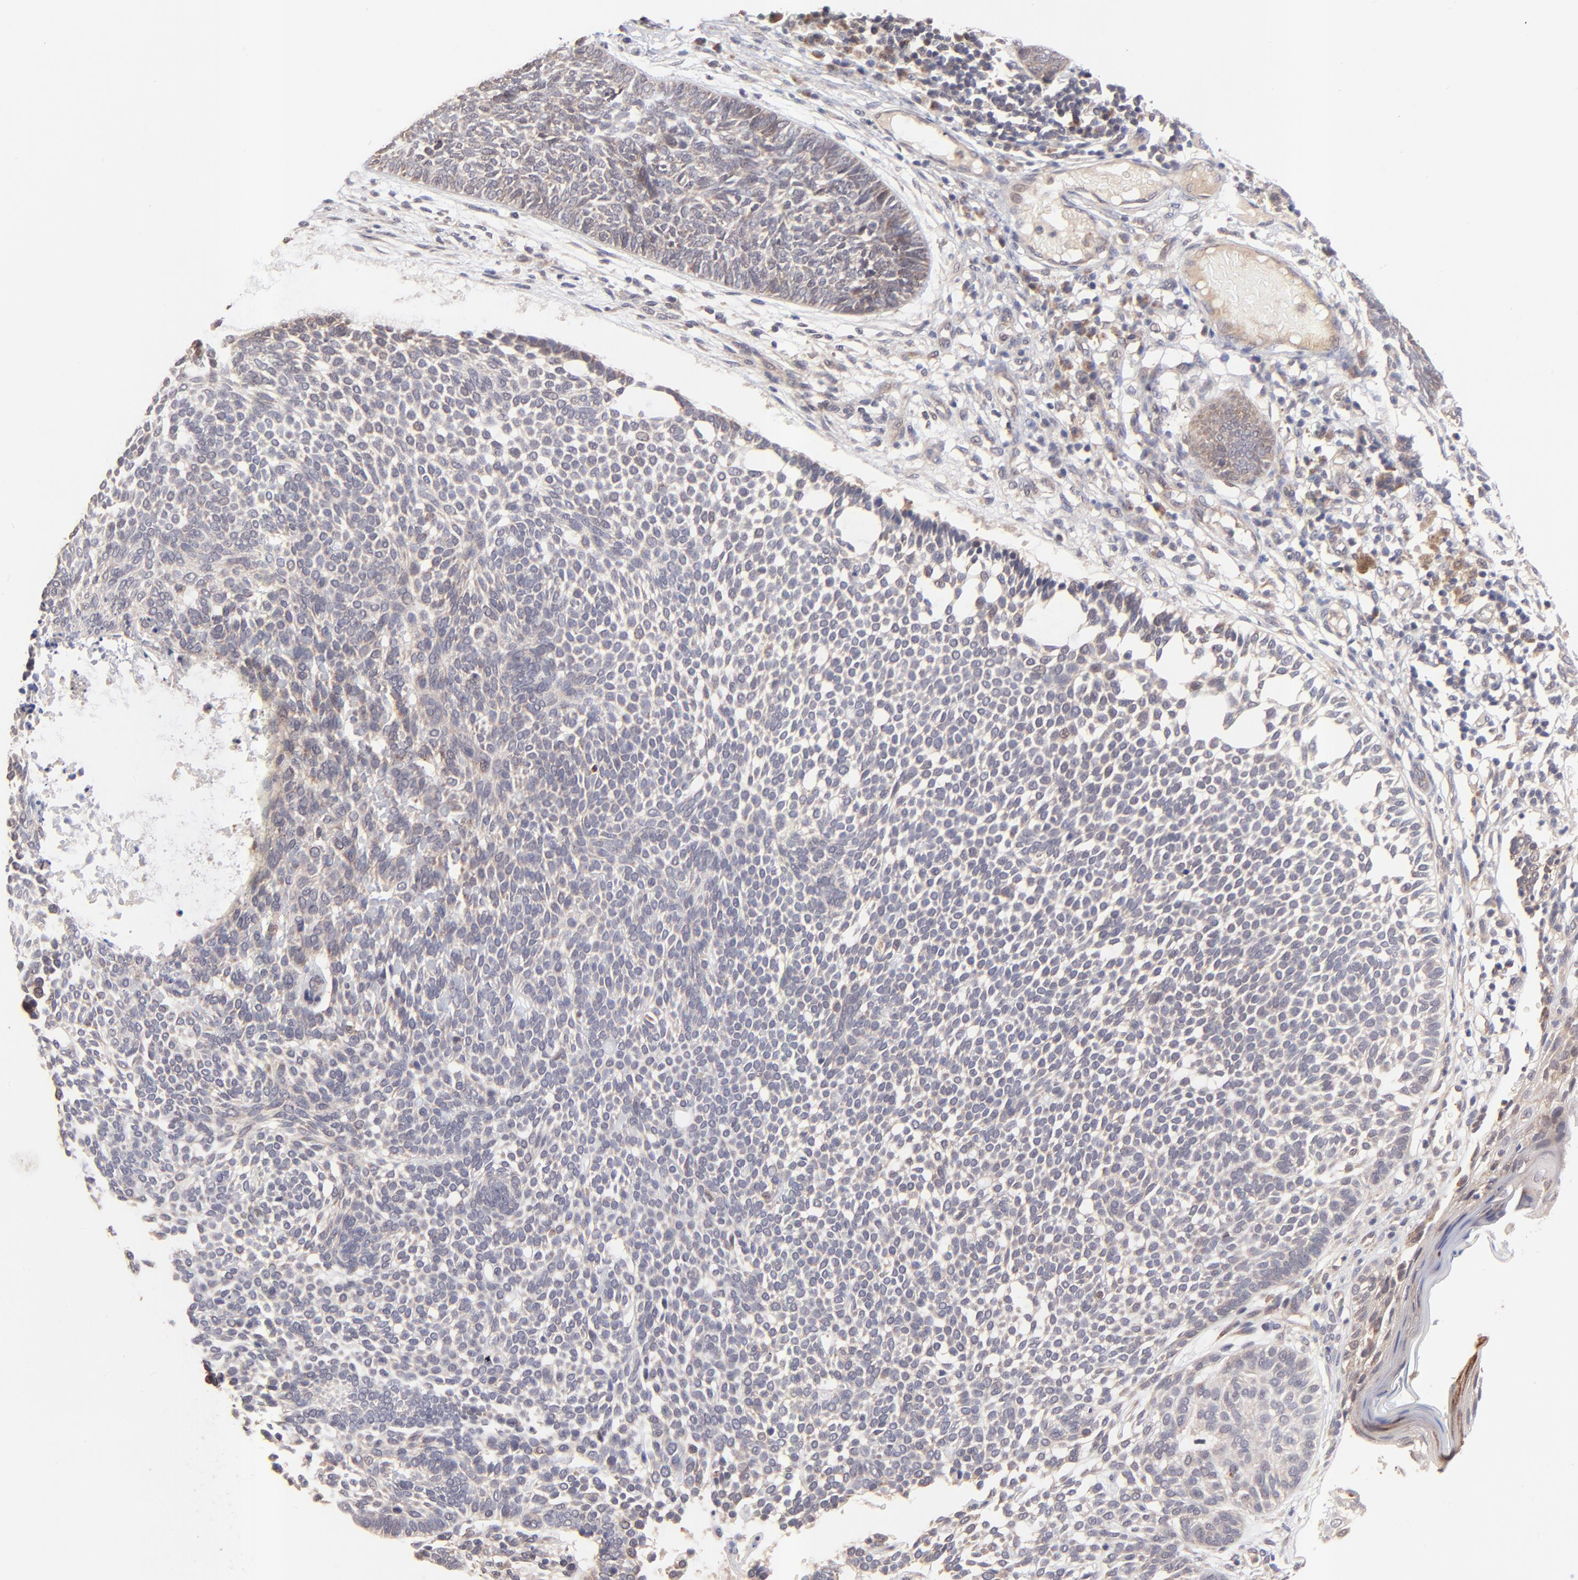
{"staining": {"intensity": "weak", "quantity": "<25%", "location": "cytoplasmic/membranous"}, "tissue": "skin cancer", "cell_type": "Tumor cells", "image_type": "cancer", "snomed": [{"axis": "morphology", "description": "Basal cell carcinoma"}, {"axis": "topography", "description": "Skin"}], "caption": "Tumor cells show no significant protein expression in skin cancer (basal cell carcinoma).", "gene": "BAIAP2L2", "patient": {"sex": "male", "age": 87}}